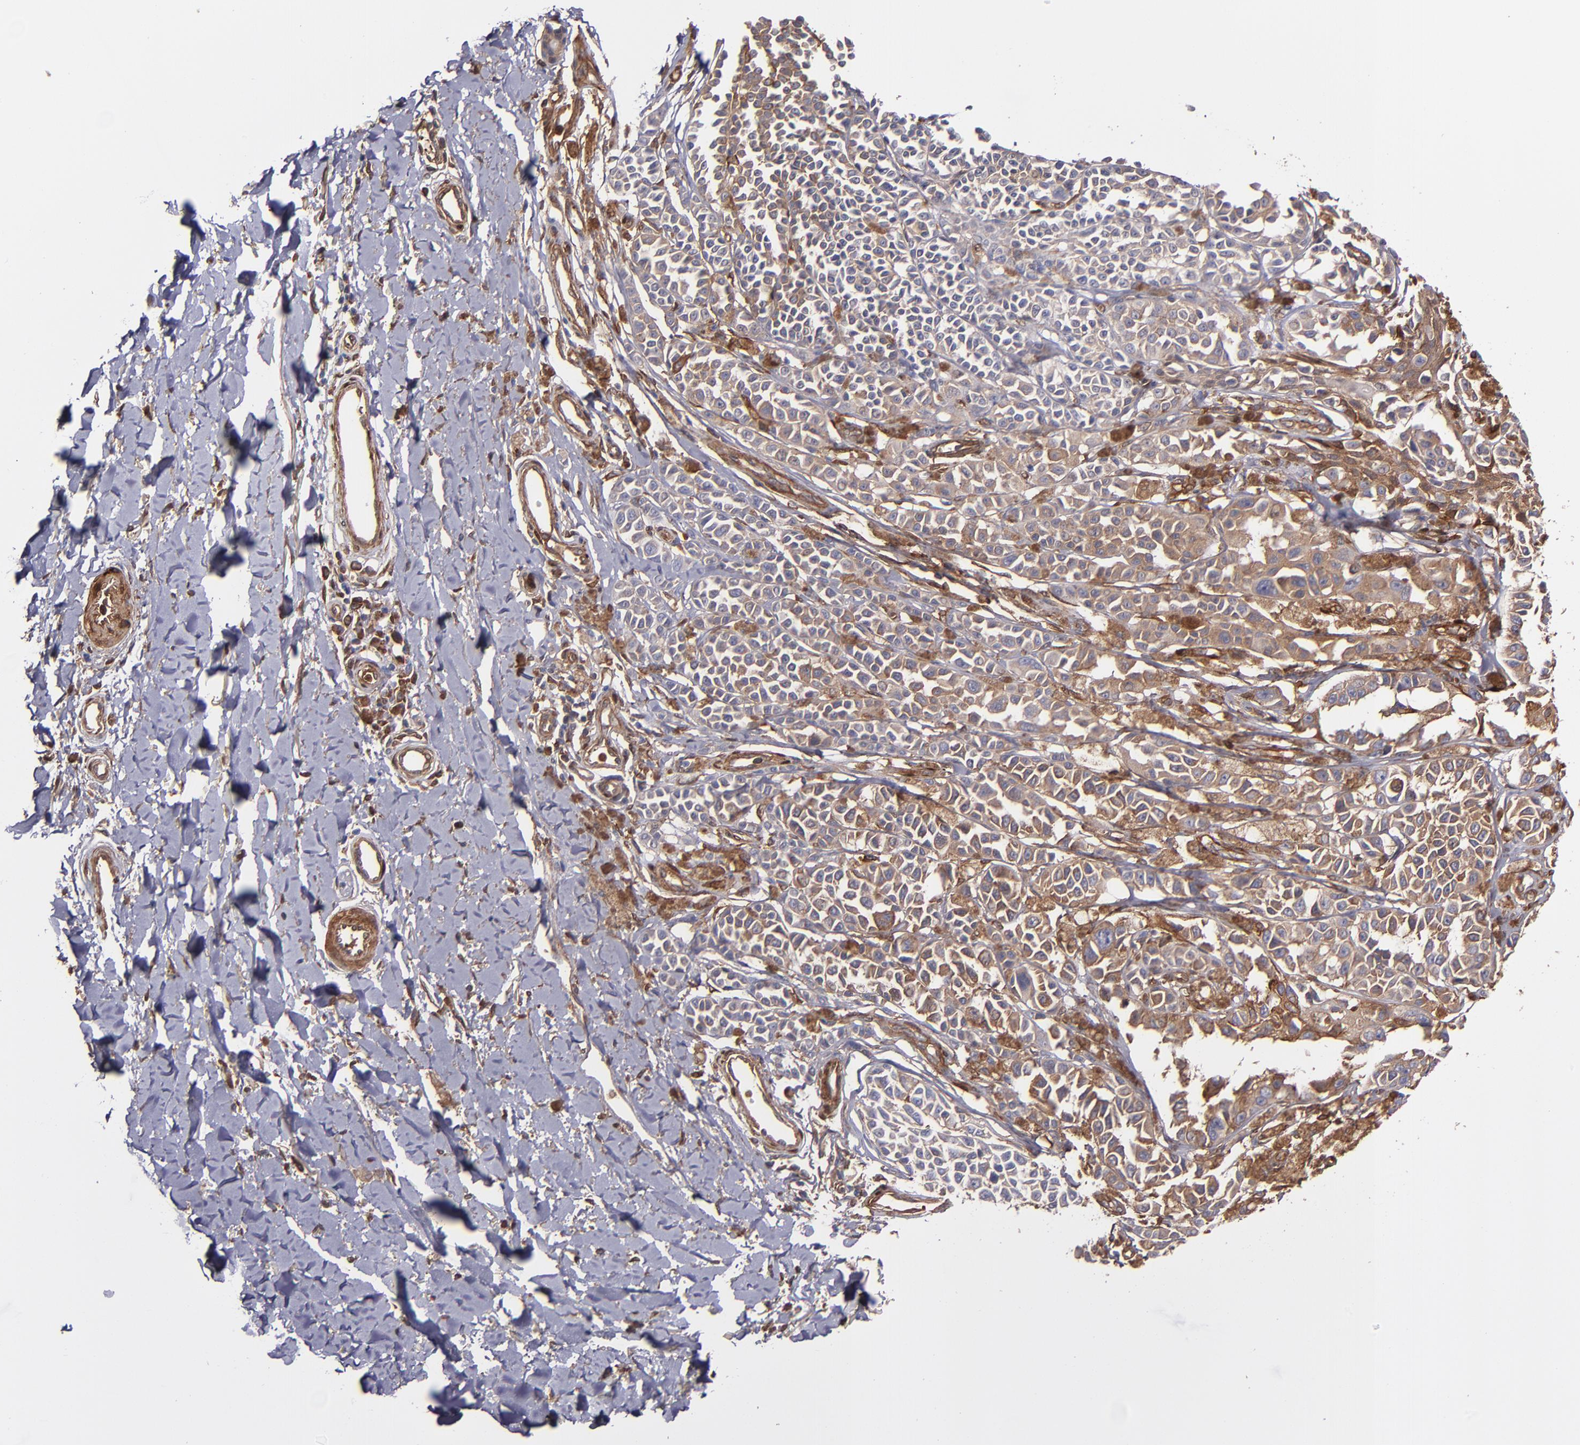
{"staining": {"intensity": "moderate", "quantity": "25%-75%", "location": "cytoplasmic/membranous"}, "tissue": "melanoma", "cell_type": "Tumor cells", "image_type": "cancer", "snomed": [{"axis": "morphology", "description": "Malignant melanoma, NOS"}, {"axis": "topography", "description": "Skin"}], "caption": "IHC (DAB) staining of human melanoma demonstrates moderate cytoplasmic/membranous protein positivity in about 25%-75% of tumor cells. (DAB (3,3'-diaminobenzidine) IHC with brightfield microscopy, high magnification).", "gene": "VCL", "patient": {"sex": "female", "age": 38}}